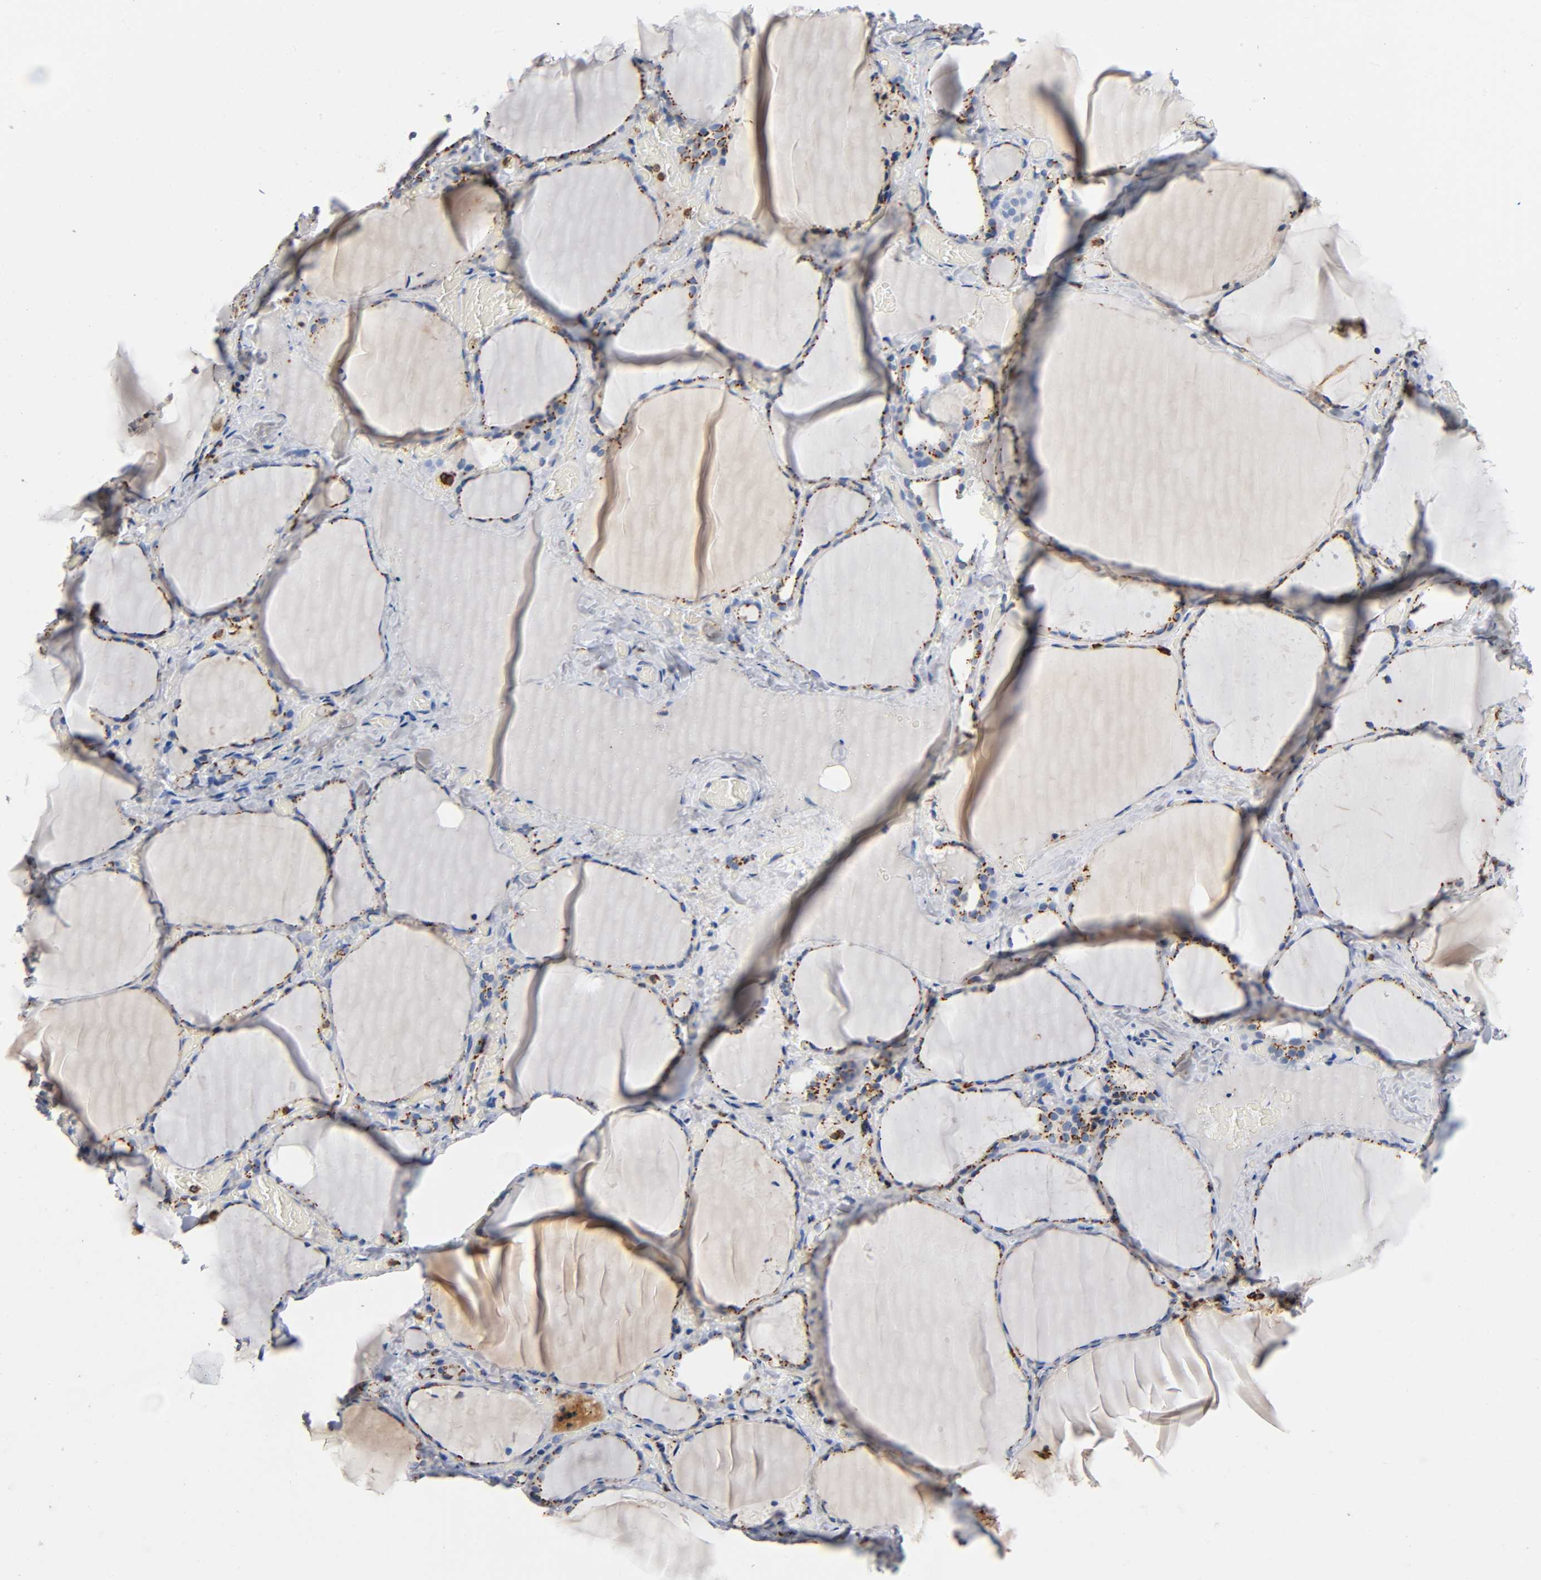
{"staining": {"intensity": "moderate", "quantity": ">75%", "location": "cytoplasmic/membranous"}, "tissue": "thyroid gland", "cell_type": "Glandular cells", "image_type": "normal", "snomed": [{"axis": "morphology", "description": "Normal tissue, NOS"}, {"axis": "topography", "description": "Thyroid gland"}], "caption": "Immunohistochemistry micrograph of normal thyroid gland stained for a protein (brown), which exhibits medium levels of moderate cytoplasmic/membranous positivity in approximately >75% of glandular cells.", "gene": "CAPN10", "patient": {"sex": "female", "age": 22}}